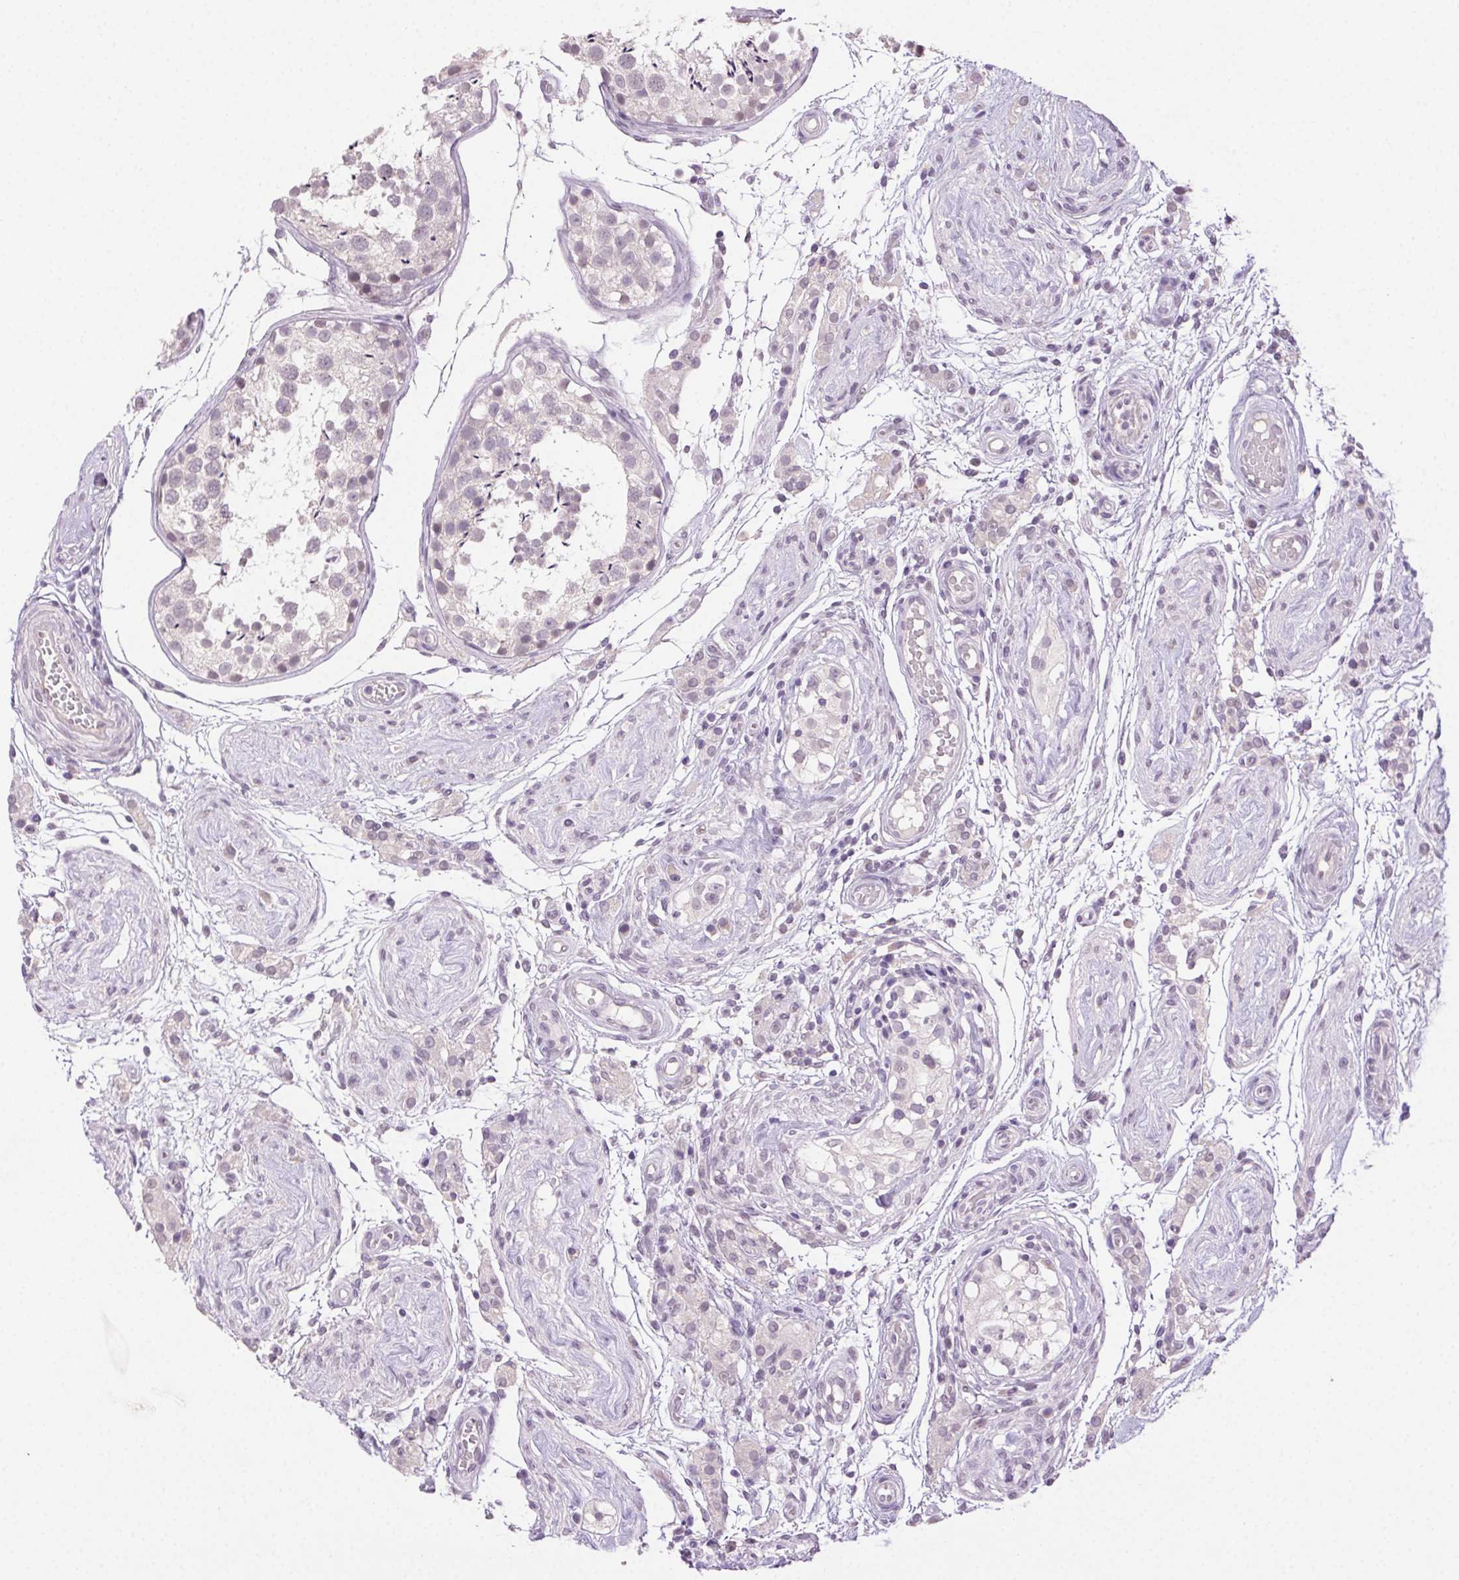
{"staining": {"intensity": "negative", "quantity": "none", "location": "none"}, "tissue": "testis", "cell_type": "Cells in seminiferous ducts", "image_type": "normal", "snomed": [{"axis": "morphology", "description": "Normal tissue, NOS"}, {"axis": "morphology", "description": "Seminoma, NOS"}, {"axis": "topography", "description": "Testis"}], "caption": "A histopathology image of testis stained for a protein exhibits no brown staining in cells in seminiferous ducts. The staining was performed using DAB to visualize the protein expression in brown, while the nuclei were stained in blue with hematoxylin (Magnification: 20x).", "gene": "CLDN10", "patient": {"sex": "male", "age": 29}}